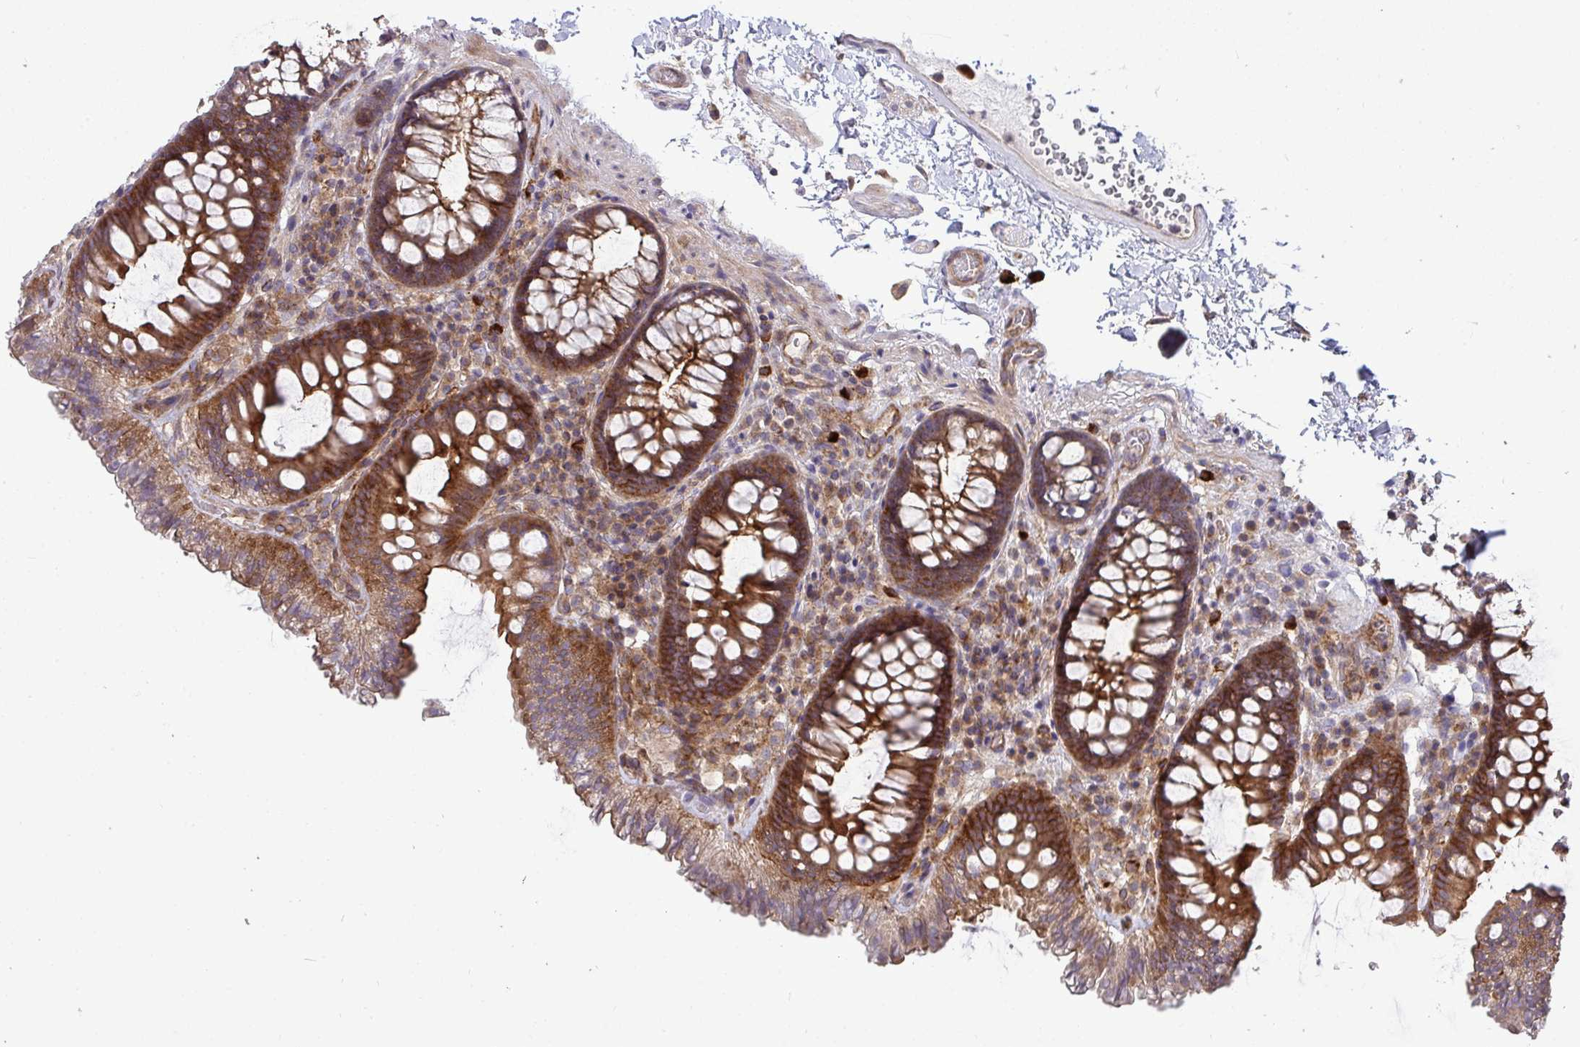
{"staining": {"intensity": "moderate", "quantity": ">75%", "location": "cytoplasmic/membranous"}, "tissue": "colon", "cell_type": "Endothelial cells", "image_type": "normal", "snomed": [{"axis": "morphology", "description": "Normal tissue, NOS"}, {"axis": "topography", "description": "Colon"}, {"axis": "topography", "description": "Peripheral nerve tissue"}], "caption": "Colon stained with DAB (3,3'-diaminobenzidine) immunohistochemistry demonstrates medium levels of moderate cytoplasmic/membranous positivity in approximately >75% of endothelial cells. The protein is stained brown, and the nuclei are stained in blue (DAB (3,3'-diaminobenzidine) IHC with brightfield microscopy, high magnification).", "gene": "SH2D1B", "patient": {"sex": "male", "age": 84}}